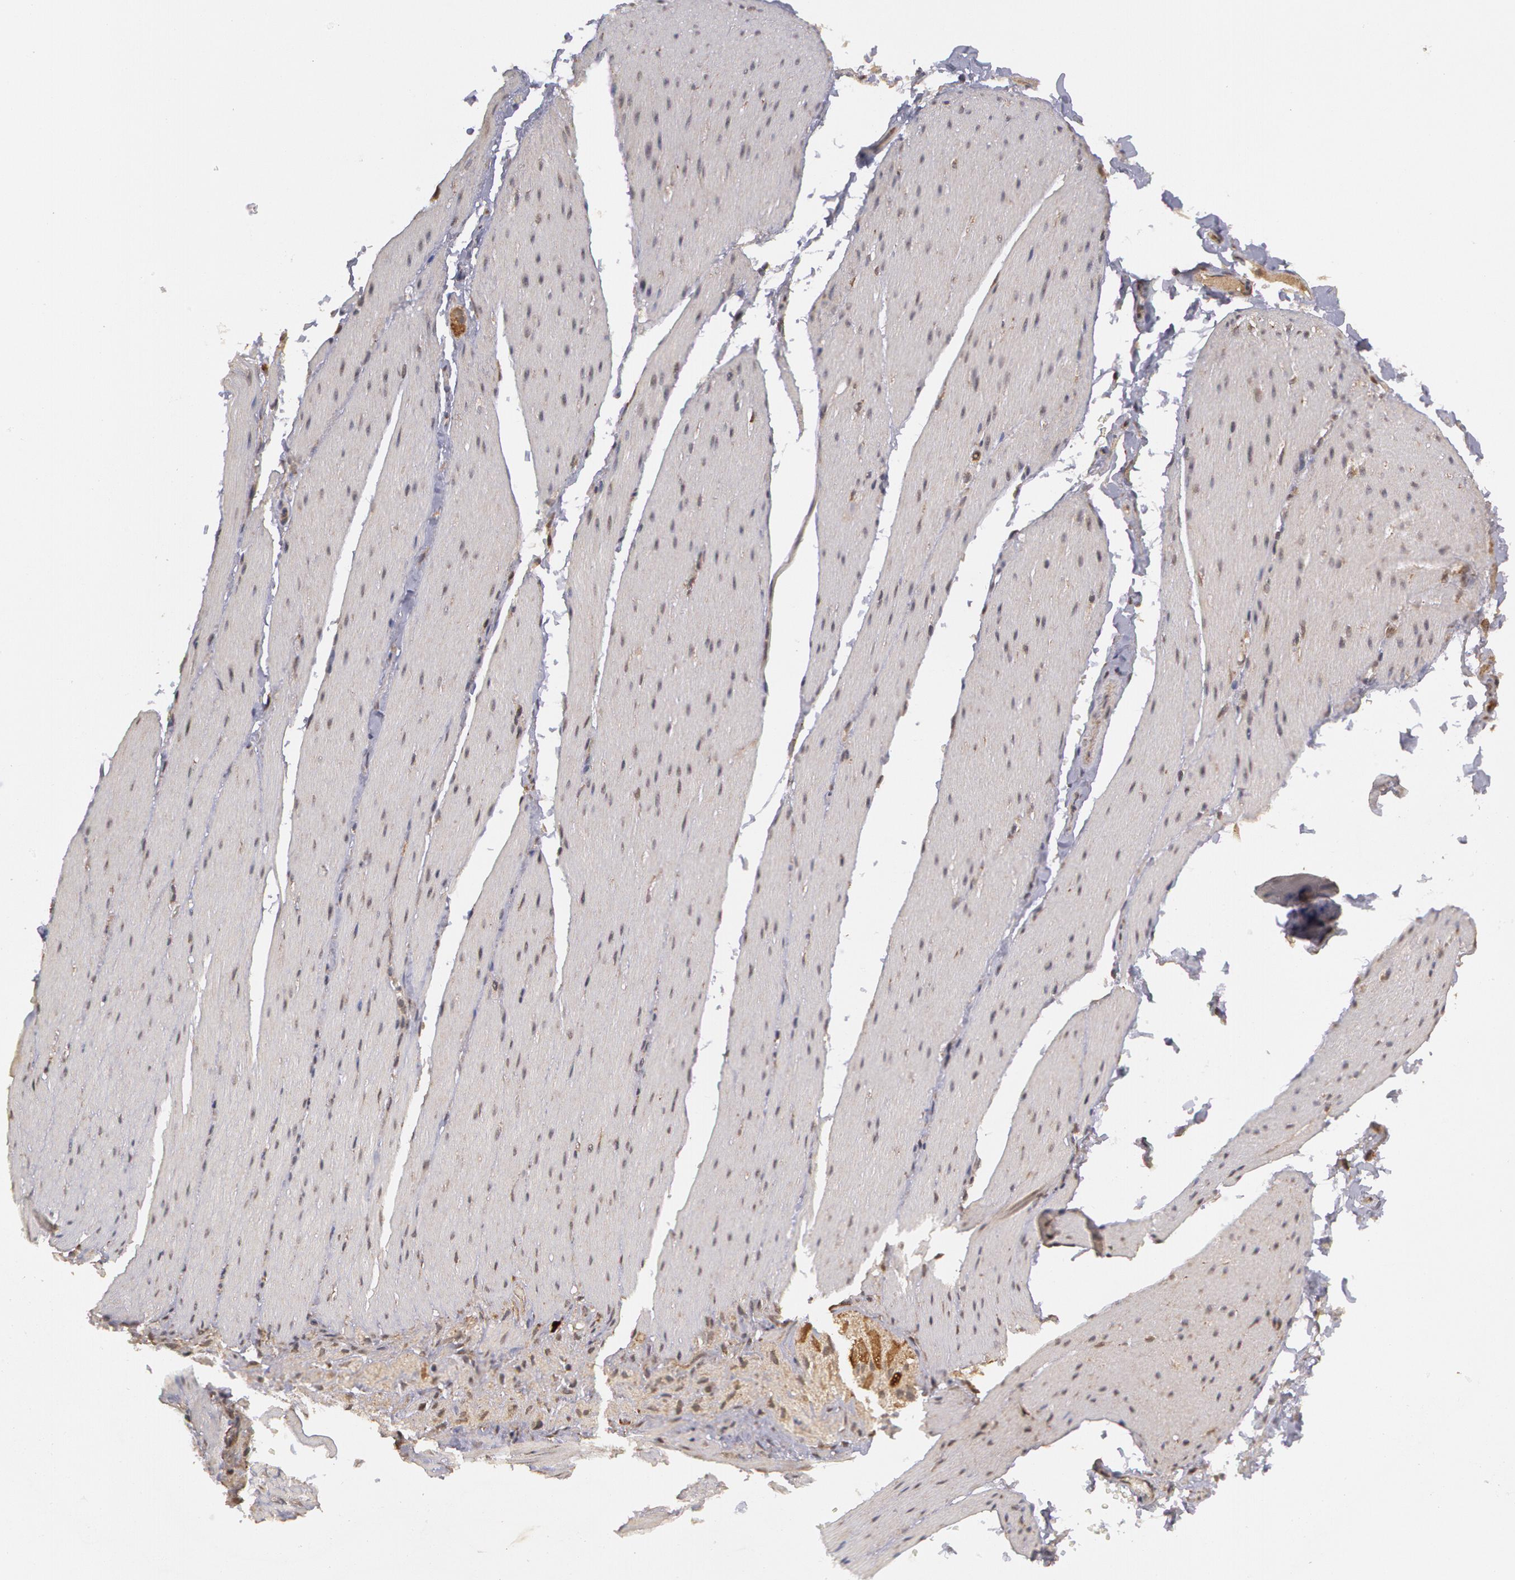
{"staining": {"intensity": "weak", "quantity": "25%-75%", "location": "cytoplasmic/membranous,nuclear"}, "tissue": "smooth muscle", "cell_type": "Smooth muscle cells", "image_type": "normal", "snomed": [{"axis": "morphology", "description": "Normal tissue, NOS"}, {"axis": "topography", "description": "Duodenum"}], "caption": "An image of smooth muscle stained for a protein demonstrates weak cytoplasmic/membranous,nuclear brown staining in smooth muscle cells.", "gene": "GLIS1", "patient": {"sex": "male", "age": 63}}